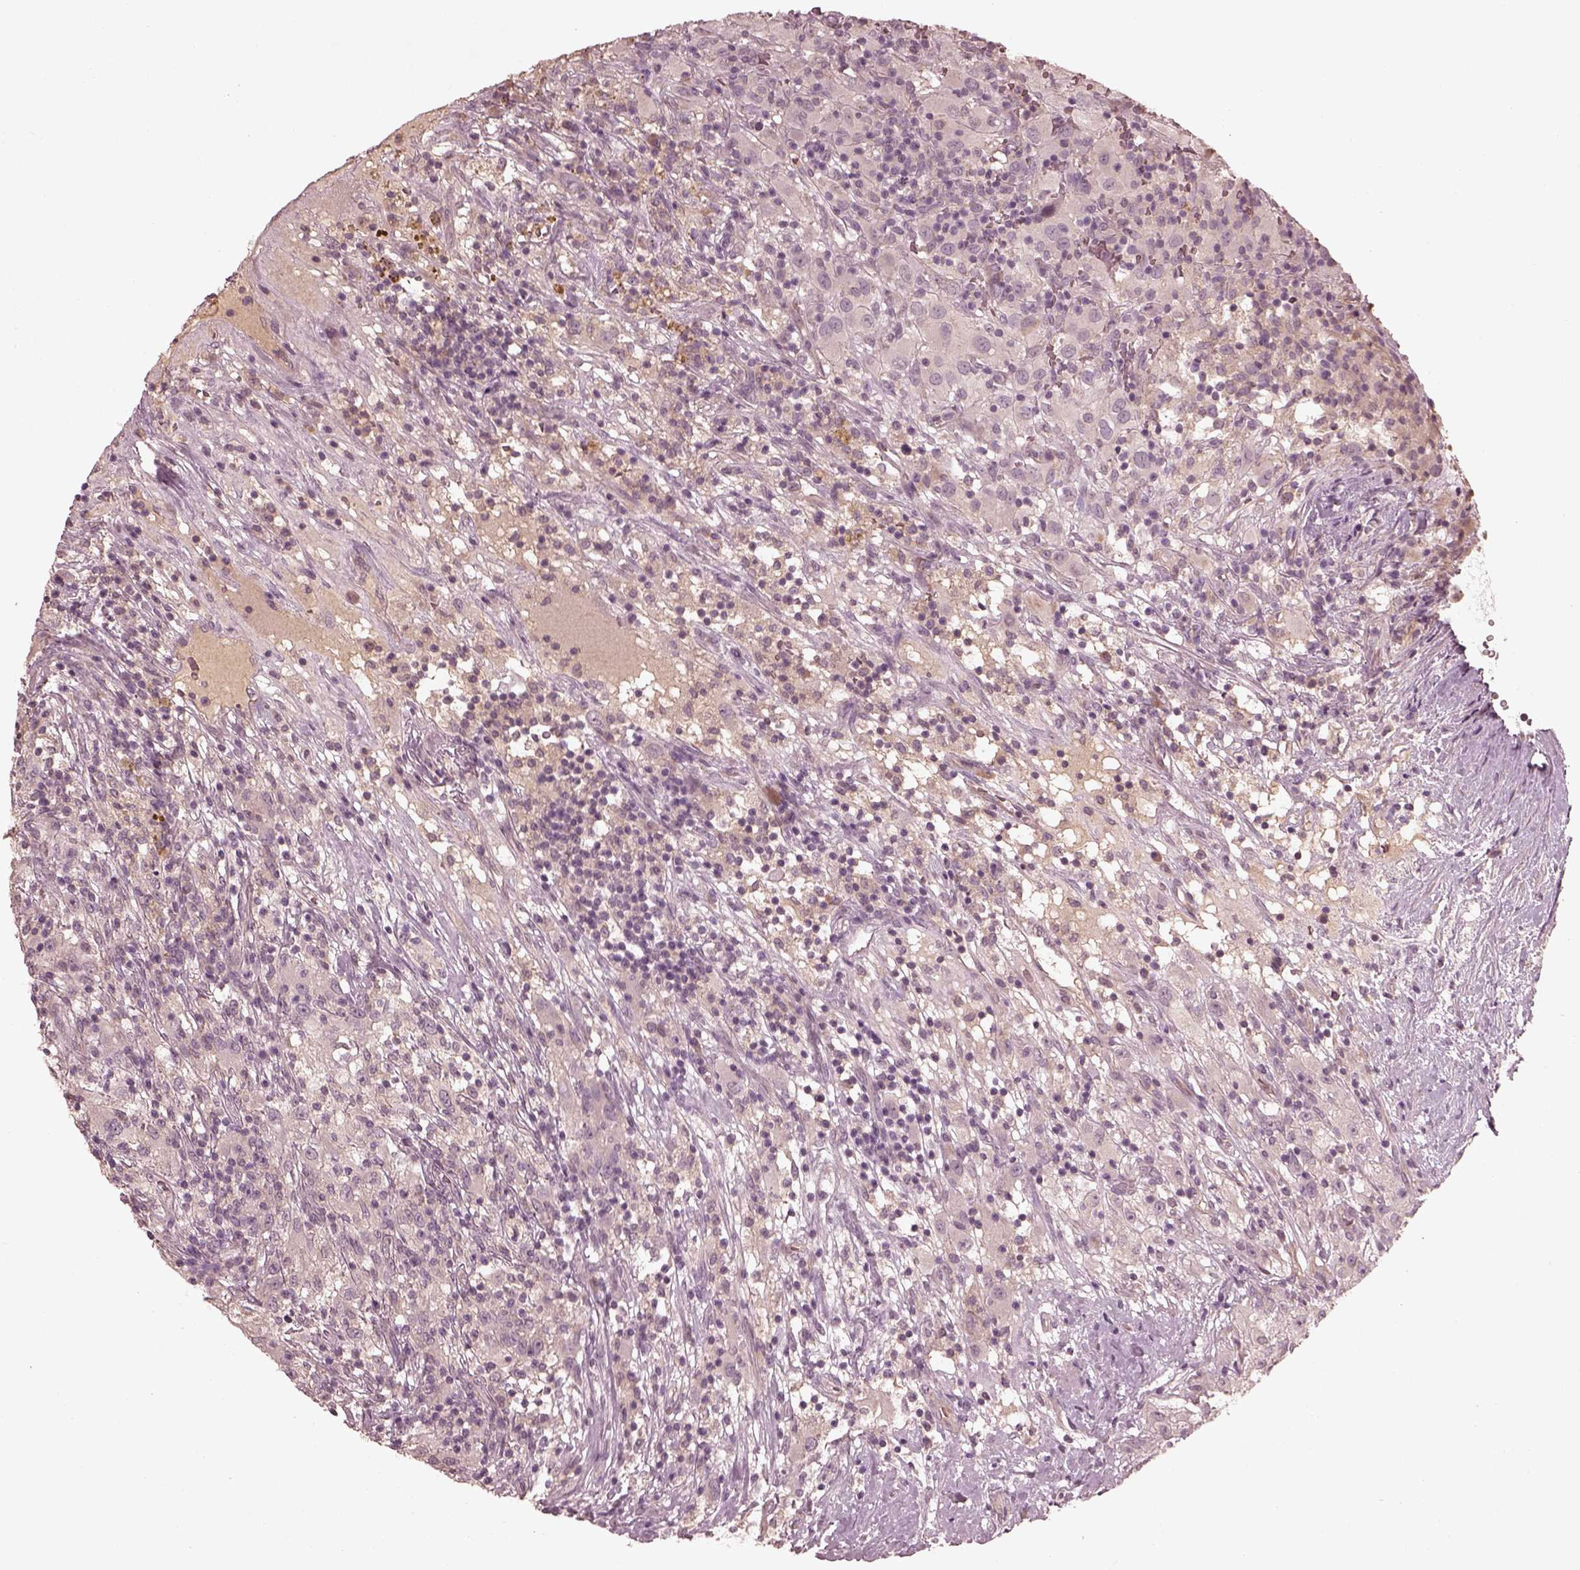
{"staining": {"intensity": "negative", "quantity": "none", "location": "none"}, "tissue": "renal cancer", "cell_type": "Tumor cells", "image_type": "cancer", "snomed": [{"axis": "morphology", "description": "Adenocarcinoma, NOS"}, {"axis": "topography", "description": "Kidney"}], "caption": "Immunohistochemistry of human renal cancer (adenocarcinoma) exhibits no positivity in tumor cells.", "gene": "VWA5B1", "patient": {"sex": "female", "age": 67}}